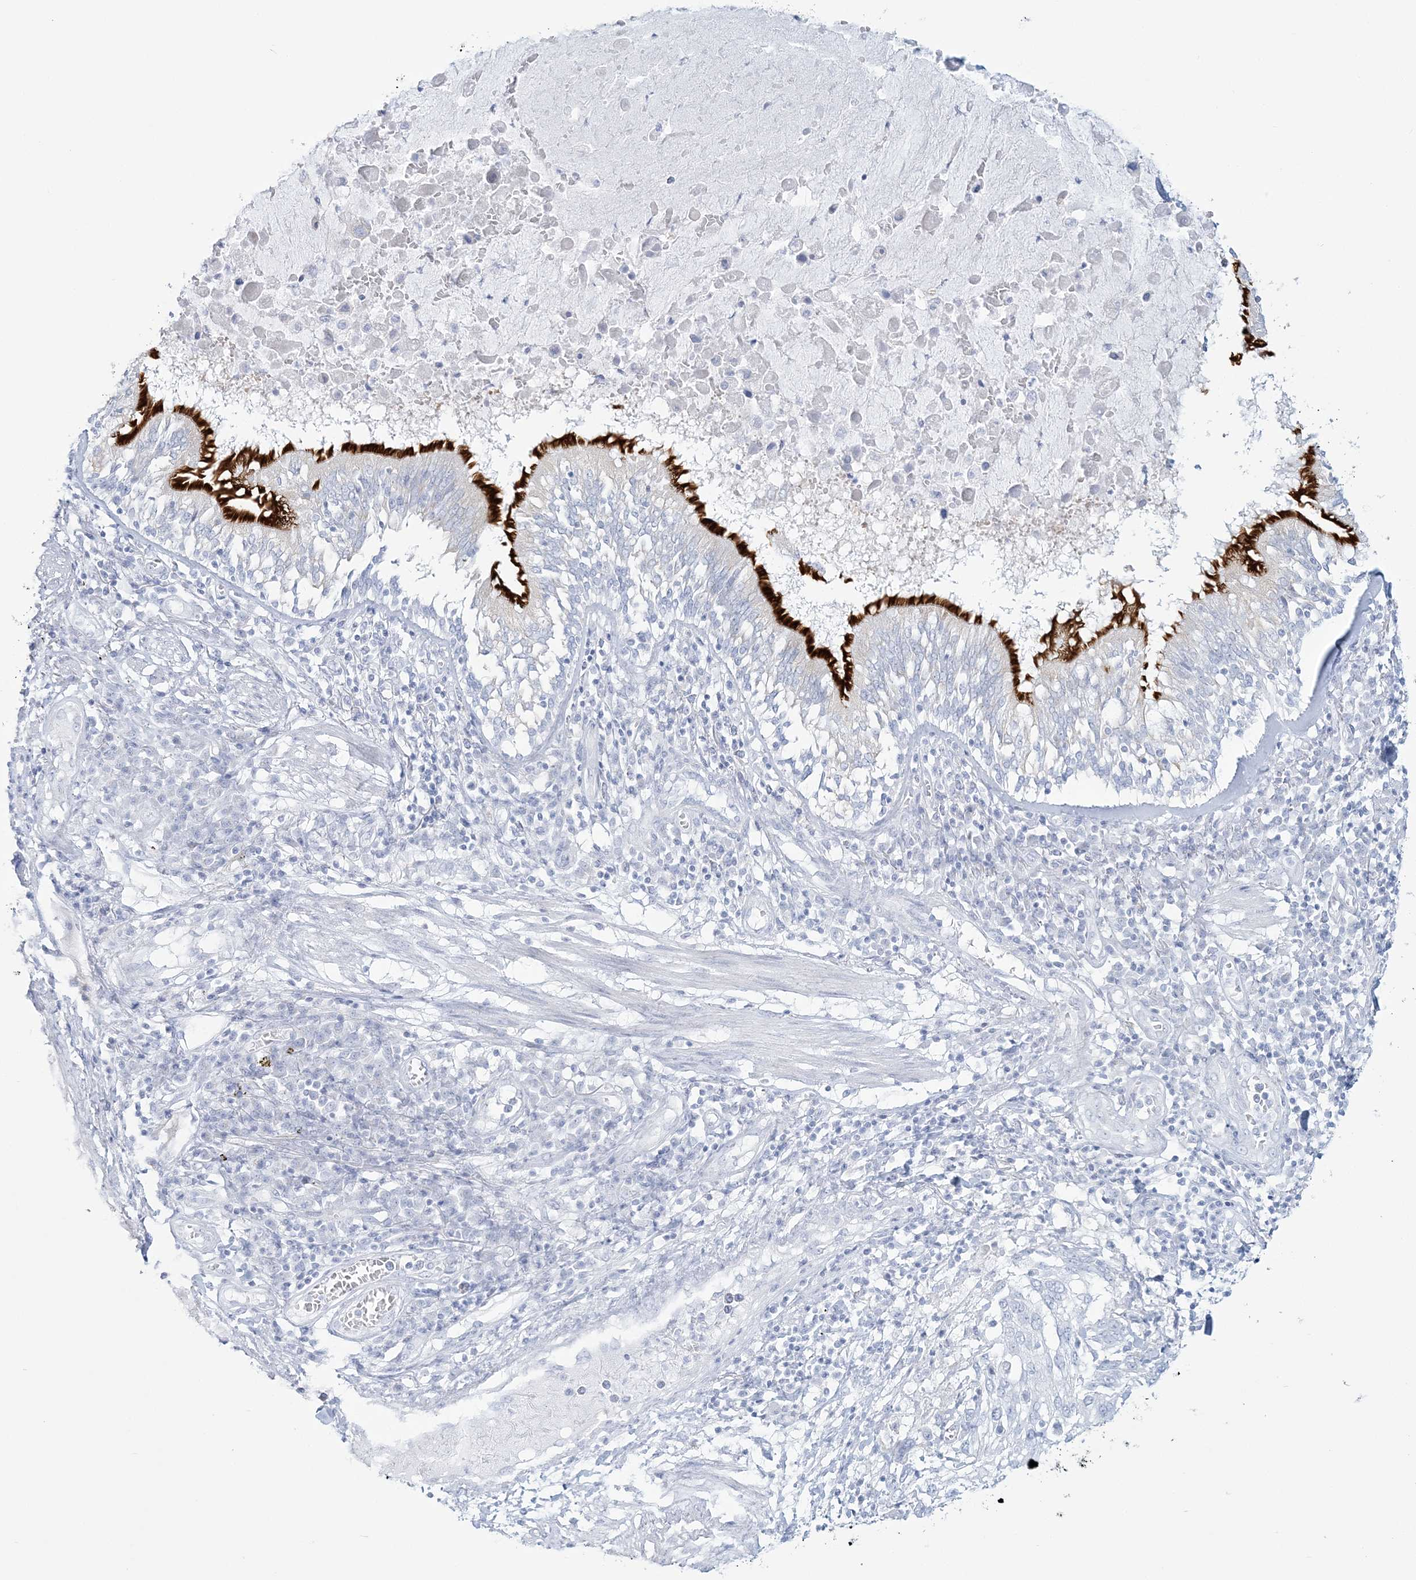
{"staining": {"intensity": "negative", "quantity": "none", "location": "none"}, "tissue": "lung cancer", "cell_type": "Tumor cells", "image_type": "cancer", "snomed": [{"axis": "morphology", "description": "Squamous cell carcinoma, NOS"}, {"axis": "topography", "description": "Lung"}], "caption": "Immunohistochemical staining of lung squamous cell carcinoma exhibits no significant staining in tumor cells. (Brightfield microscopy of DAB (3,3'-diaminobenzidine) immunohistochemistry (IHC) at high magnification).", "gene": "ADGB", "patient": {"sex": "male", "age": 65}}